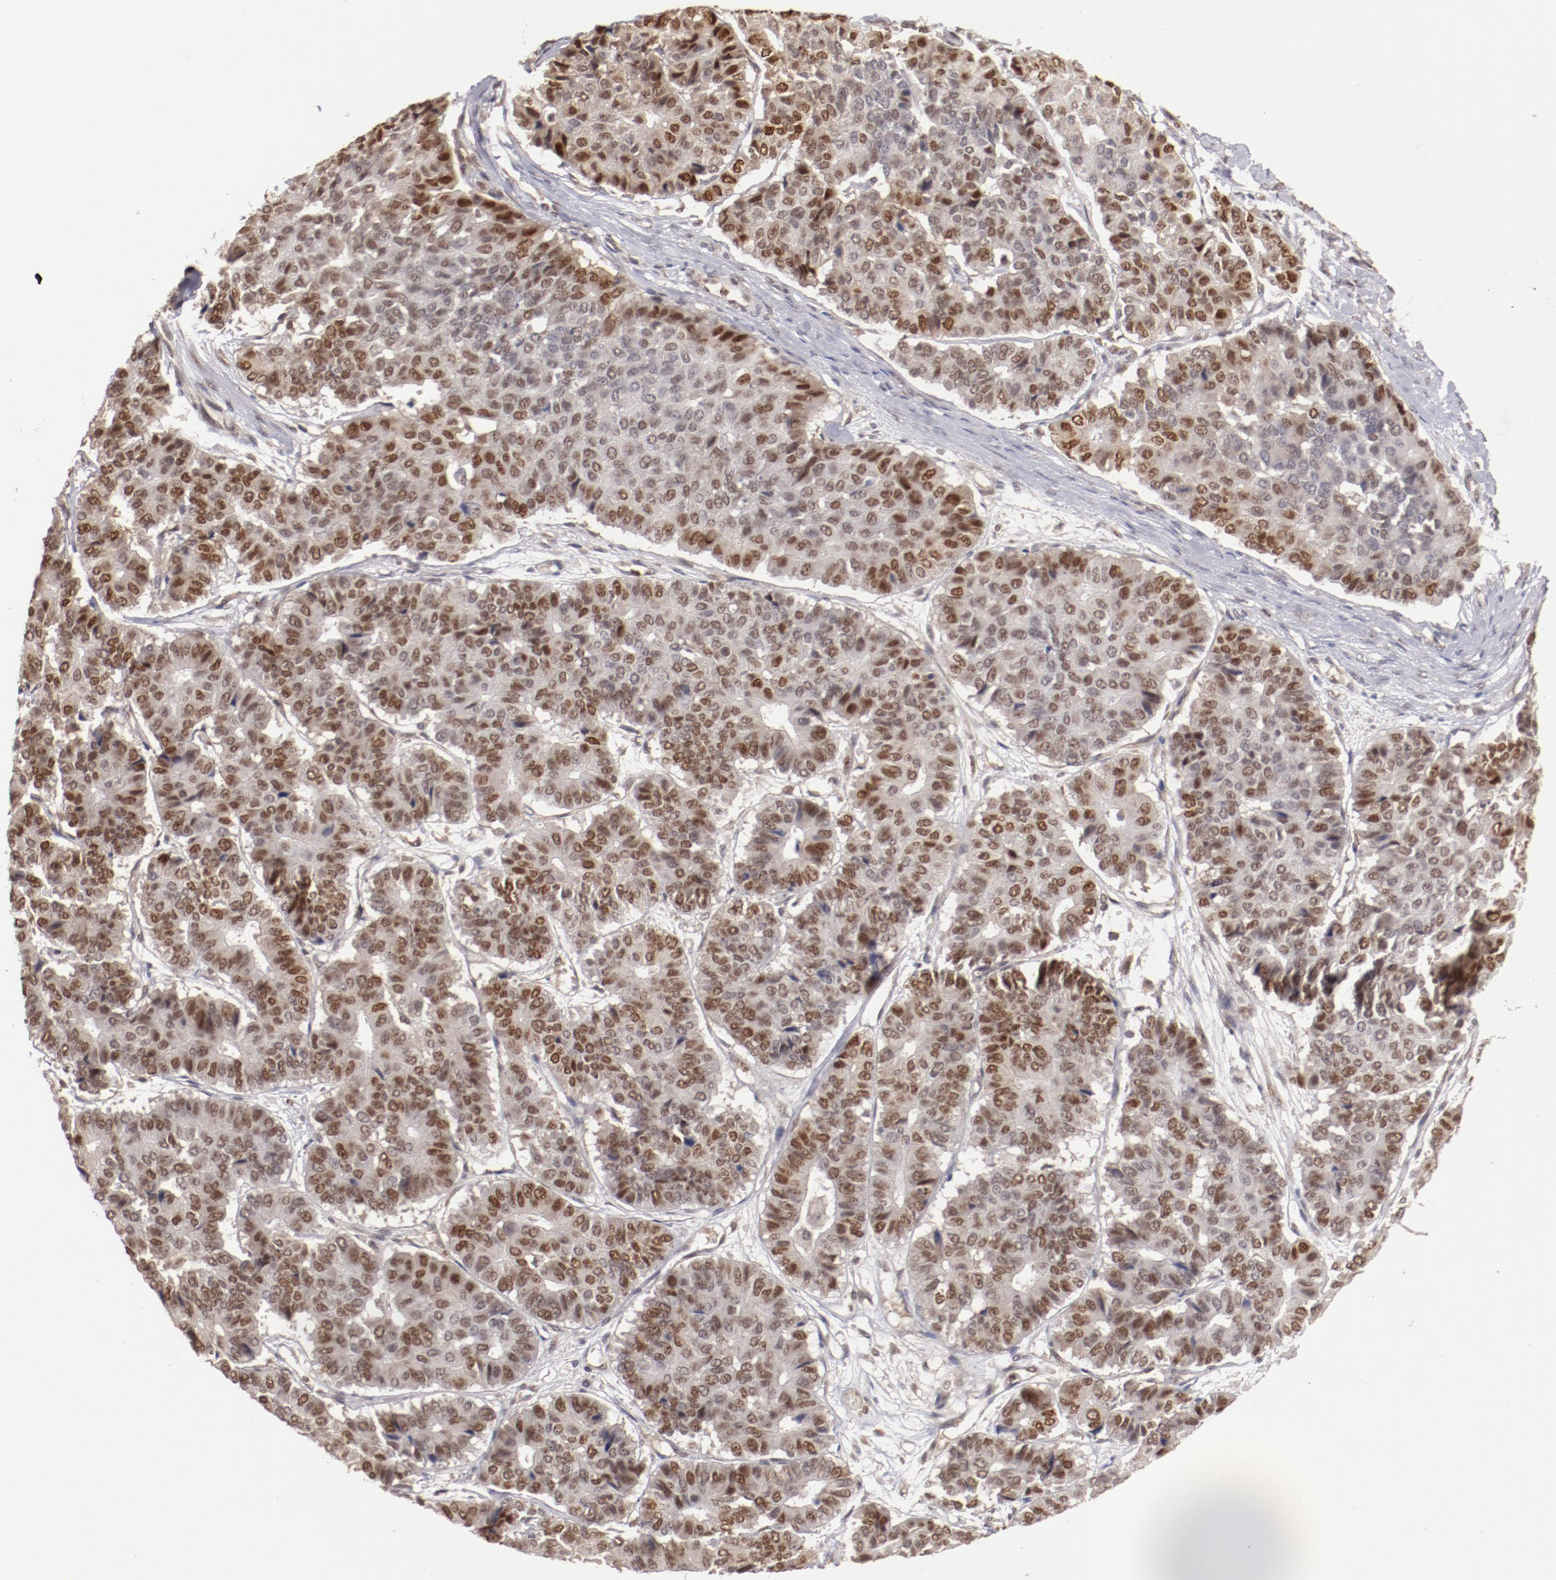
{"staining": {"intensity": "moderate", "quantity": "25%-75%", "location": "nuclear"}, "tissue": "pancreatic cancer", "cell_type": "Tumor cells", "image_type": "cancer", "snomed": [{"axis": "morphology", "description": "Adenocarcinoma, NOS"}, {"axis": "topography", "description": "Pancreas"}], "caption": "Immunohistochemistry (IHC) (DAB) staining of pancreatic cancer (adenocarcinoma) reveals moderate nuclear protein expression in approximately 25%-75% of tumor cells.", "gene": "NFE2", "patient": {"sex": "male", "age": 50}}